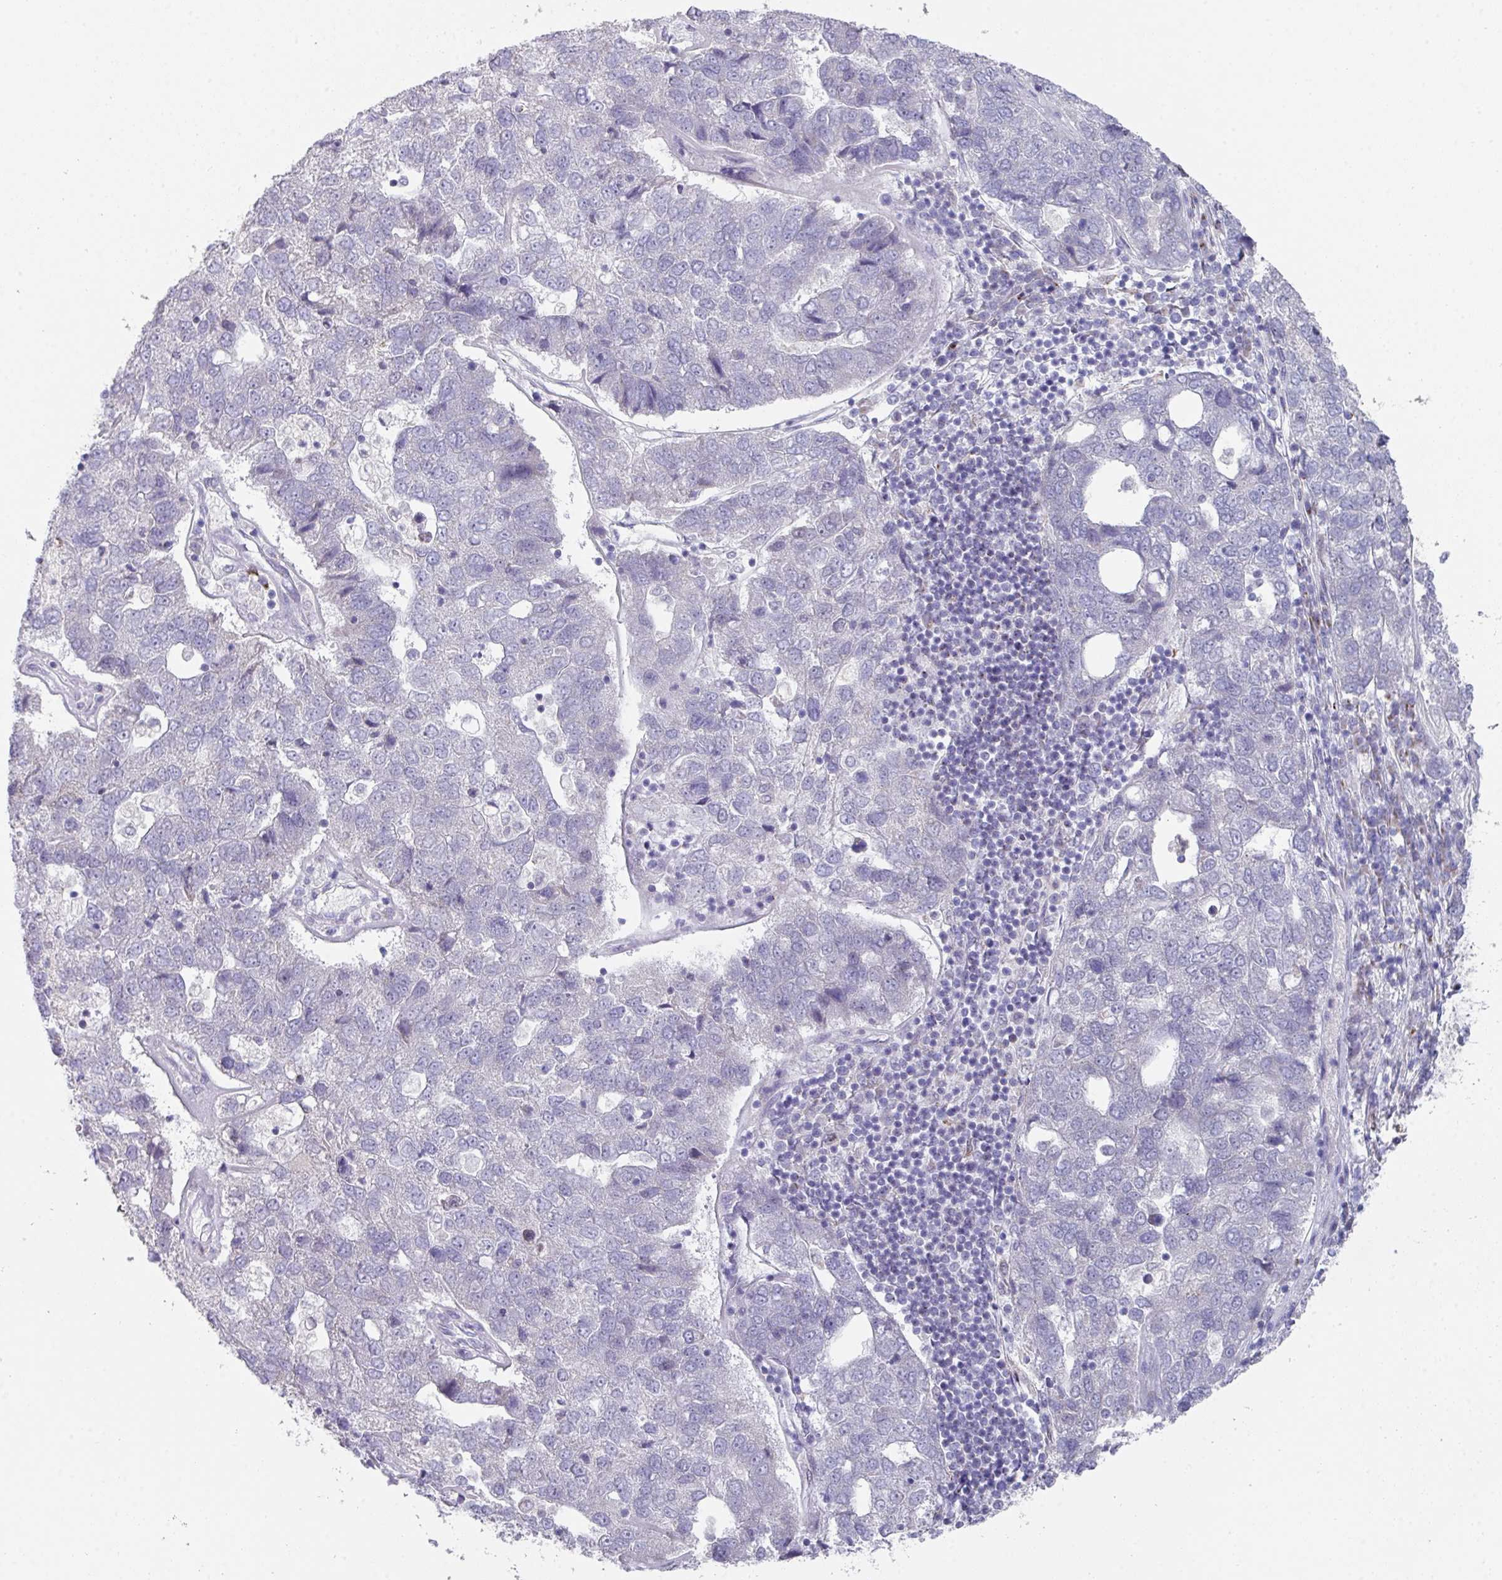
{"staining": {"intensity": "negative", "quantity": "none", "location": "none"}, "tissue": "pancreatic cancer", "cell_type": "Tumor cells", "image_type": "cancer", "snomed": [{"axis": "morphology", "description": "Adenocarcinoma, NOS"}, {"axis": "topography", "description": "Pancreas"}], "caption": "Immunohistochemistry image of pancreatic cancer stained for a protein (brown), which exhibits no expression in tumor cells.", "gene": "VKORC1L1", "patient": {"sex": "female", "age": 61}}